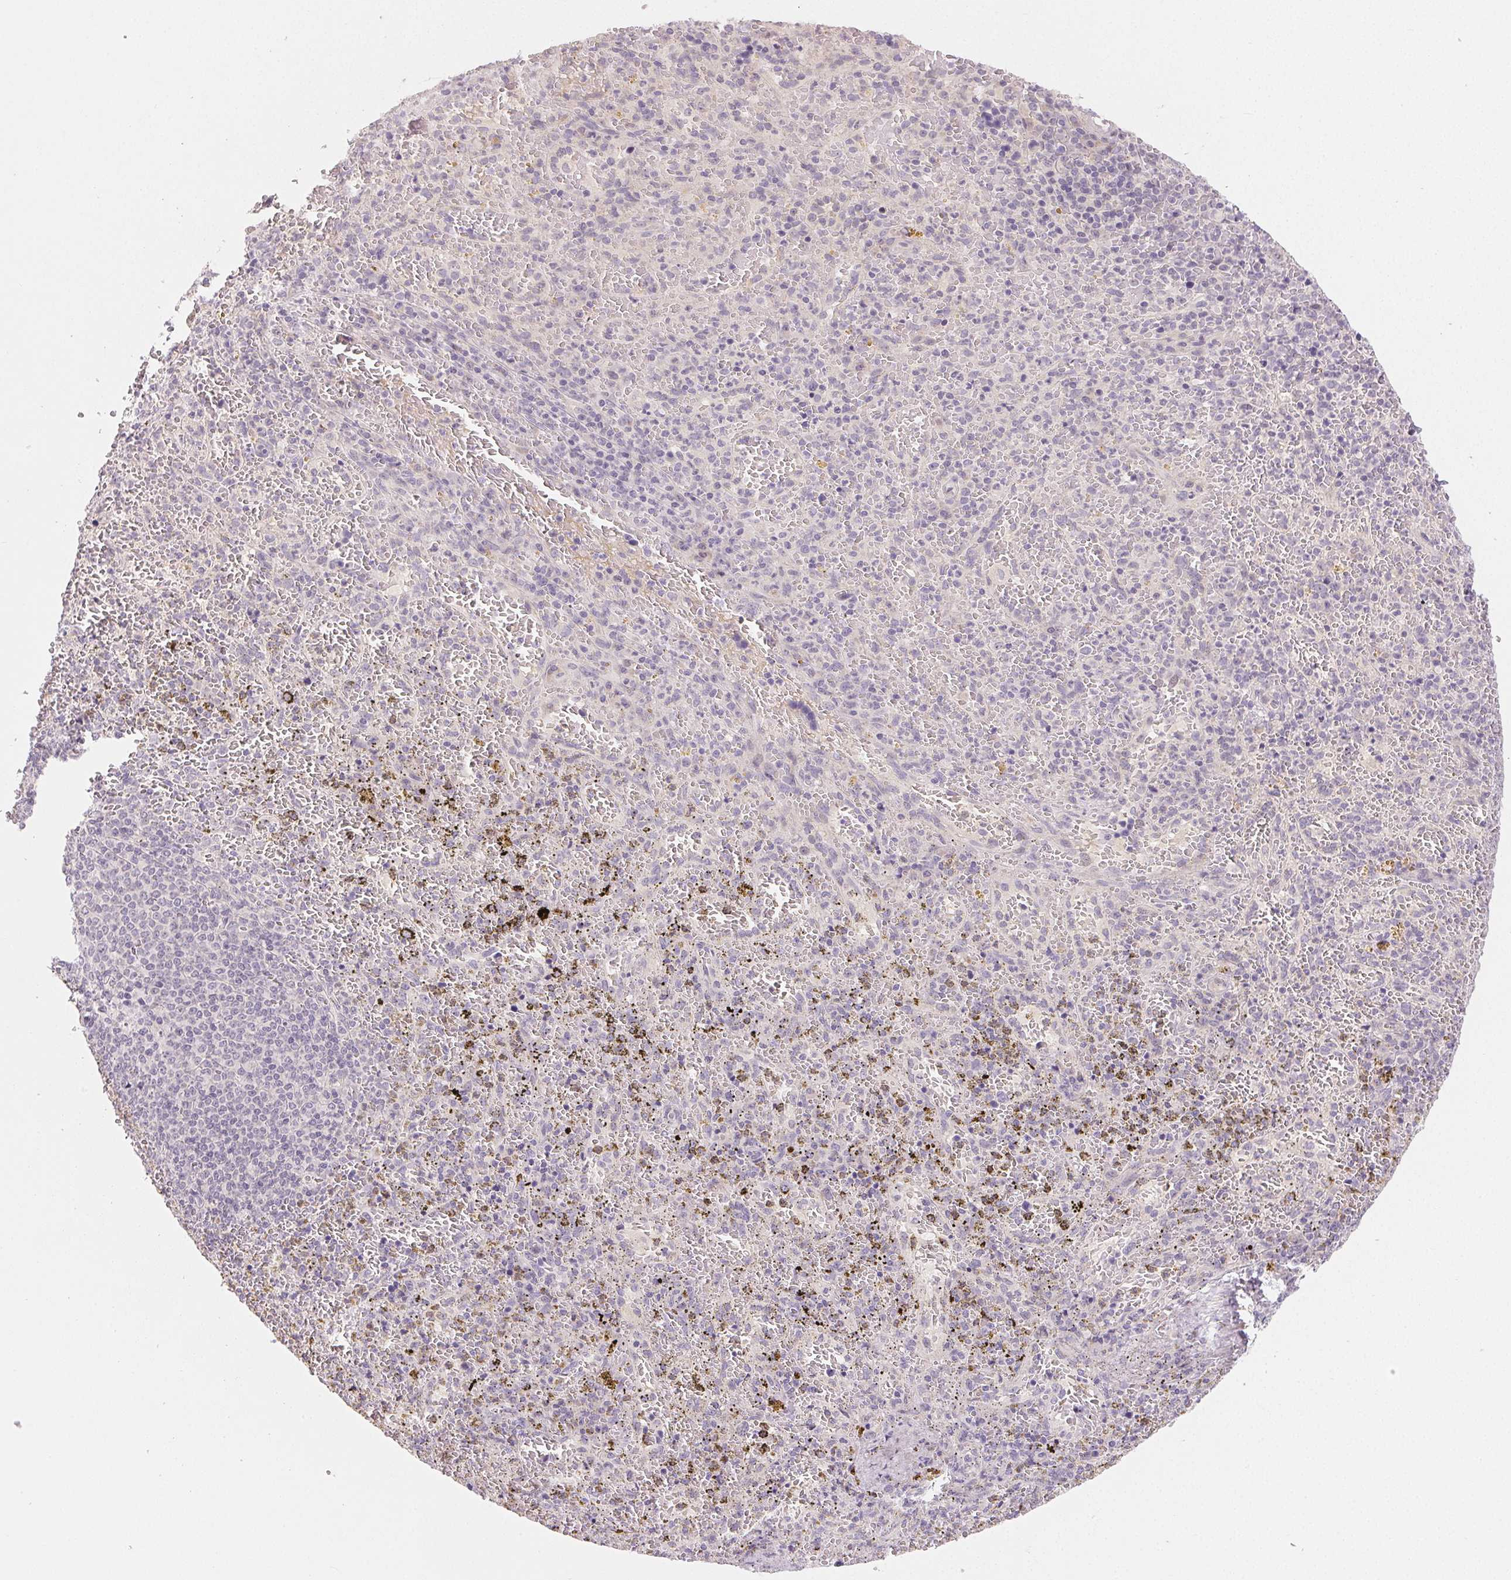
{"staining": {"intensity": "negative", "quantity": "none", "location": "none"}, "tissue": "spleen", "cell_type": "Cells in red pulp", "image_type": "normal", "snomed": [{"axis": "morphology", "description": "Normal tissue, NOS"}, {"axis": "topography", "description": "Spleen"}], "caption": "Immunohistochemistry (IHC) of unremarkable human spleen reveals no staining in cells in red pulp.", "gene": "MYBL1", "patient": {"sex": "female", "age": 50}}